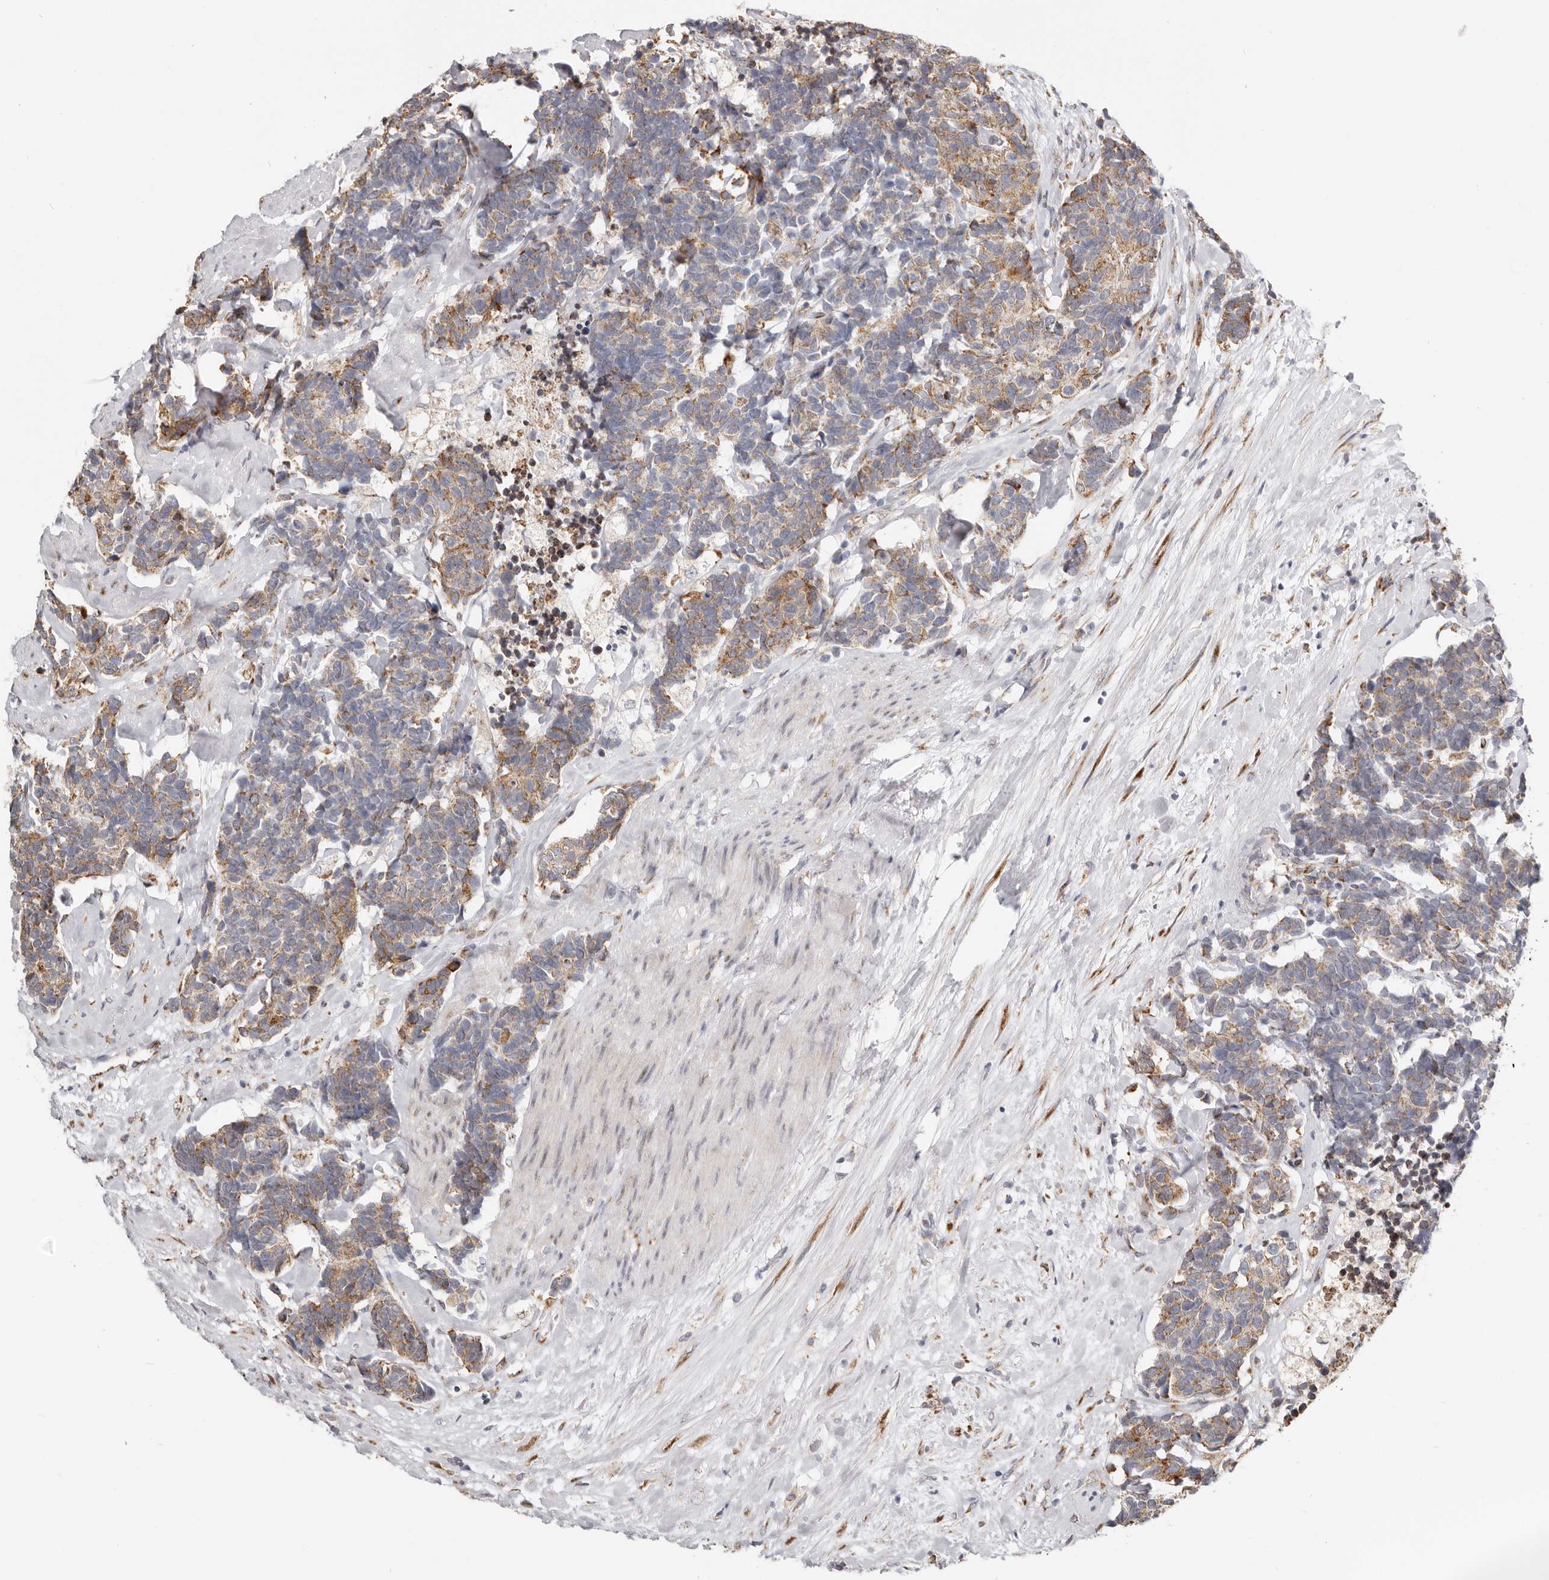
{"staining": {"intensity": "moderate", "quantity": ">75%", "location": "cytoplasmic/membranous"}, "tissue": "carcinoid", "cell_type": "Tumor cells", "image_type": "cancer", "snomed": [{"axis": "morphology", "description": "Carcinoma, NOS"}, {"axis": "morphology", "description": "Carcinoid, malignant, NOS"}, {"axis": "topography", "description": "Urinary bladder"}], "caption": "This histopathology image exhibits carcinoid stained with immunohistochemistry (IHC) to label a protein in brown. The cytoplasmic/membranous of tumor cells show moderate positivity for the protein. Nuclei are counter-stained blue.", "gene": "IL32", "patient": {"sex": "male", "age": 57}}